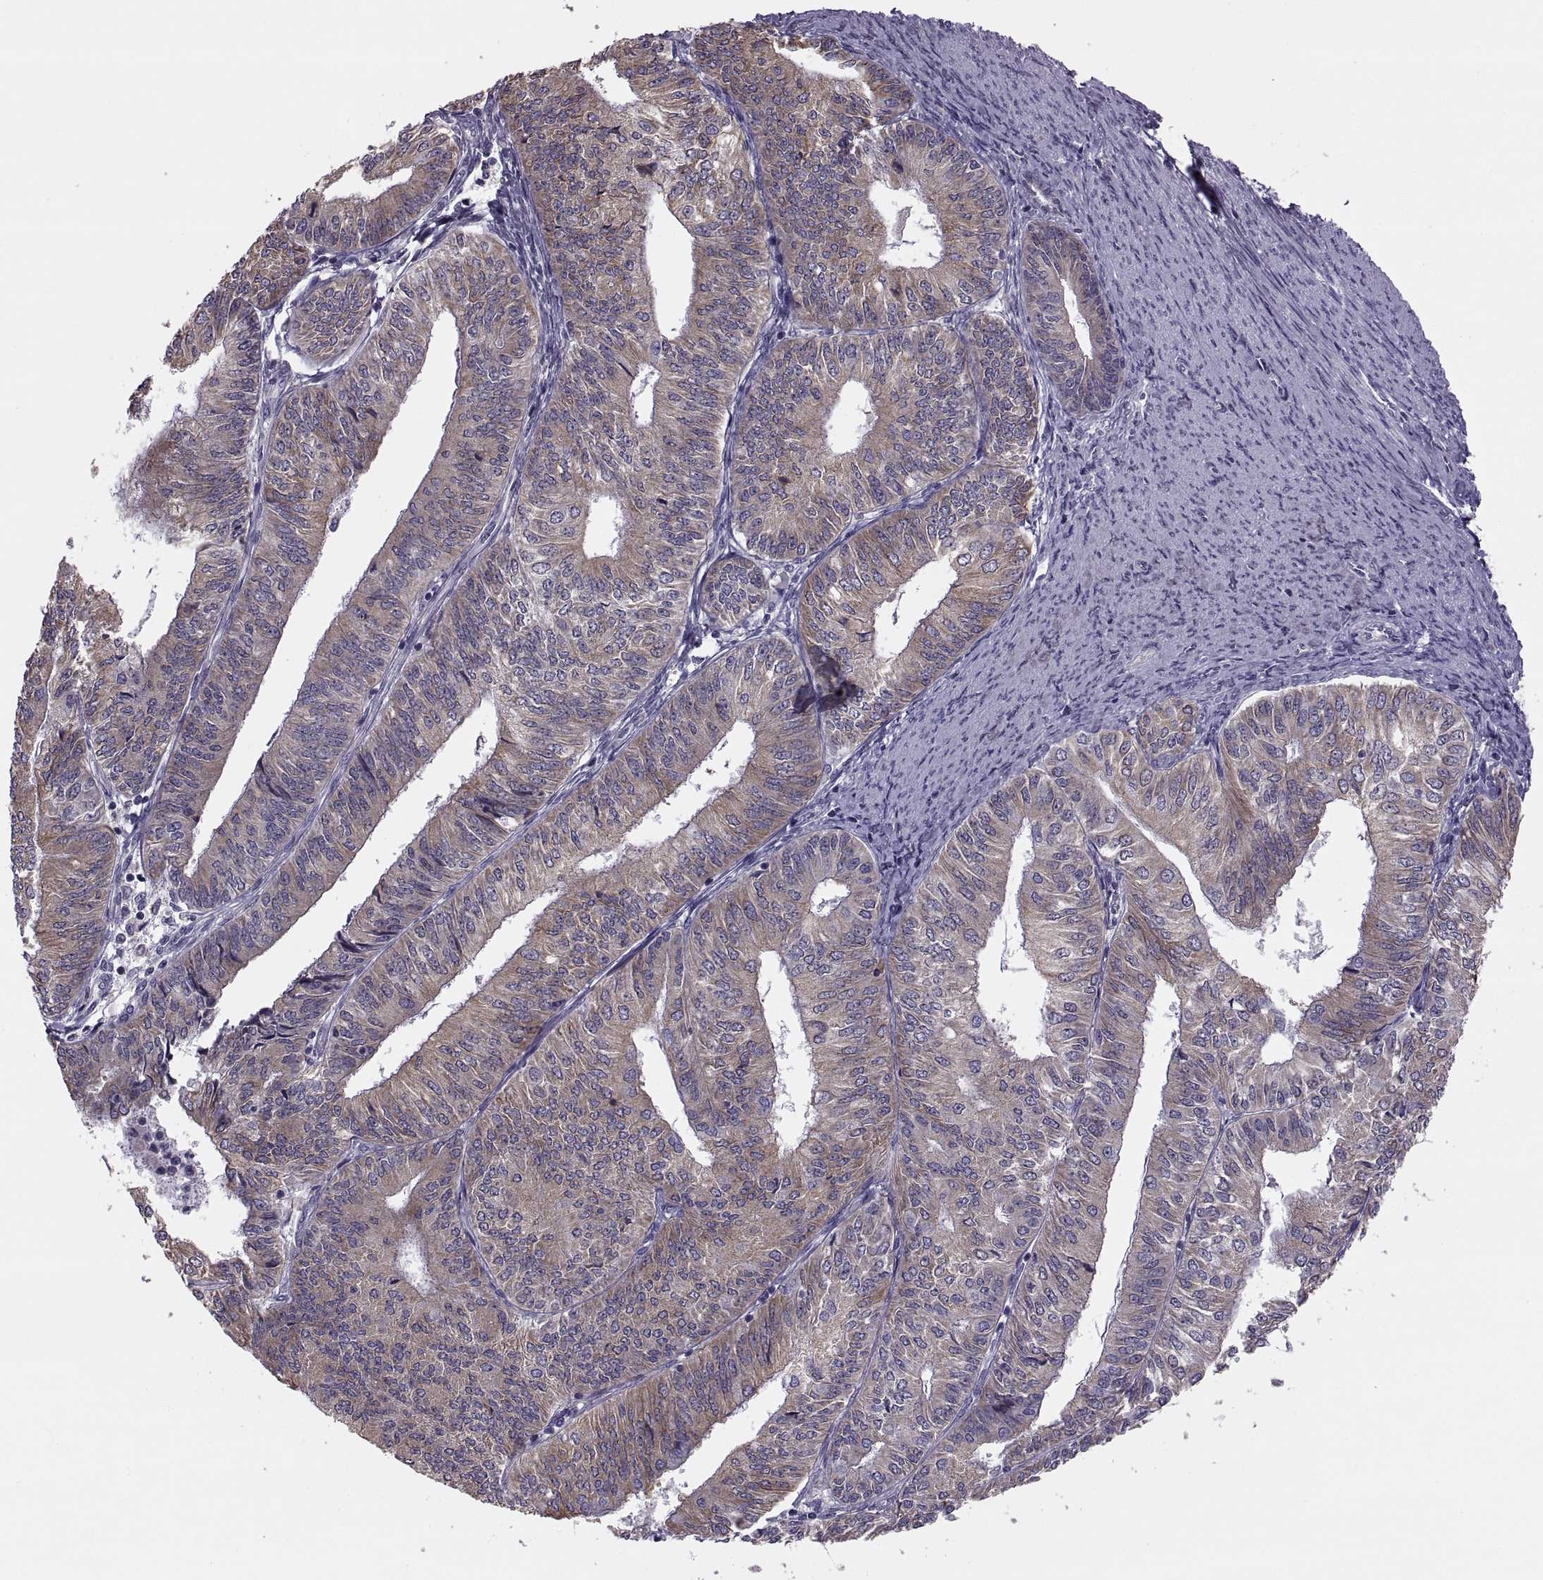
{"staining": {"intensity": "moderate", "quantity": "25%-75%", "location": "cytoplasmic/membranous"}, "tissue": "endometrial cancer", "cell_type": "Tumor cells", "image_type": "cancer", "snomed": [{"axis": "morphology", "description": "Adenocarcinoma, NOS"}, {"axis": "topography", "description": "Endometrium"}], "caption": "Immunohistochemistry staining of endometrial cancer, which exhibits medium levels of moderate cytoplasmic/membranous staining in about 25%-75% of tumor cells indicating moderate cytoplasmic/membranous protein positivity. The staining was performed using DAB (3,3'-diaminobenzidine) (brown) for protein detection and nuclei were counterstained in hematoxylin (blue).", "gene": "LETM2", "patient": {"sex": "female", "age": 58}}